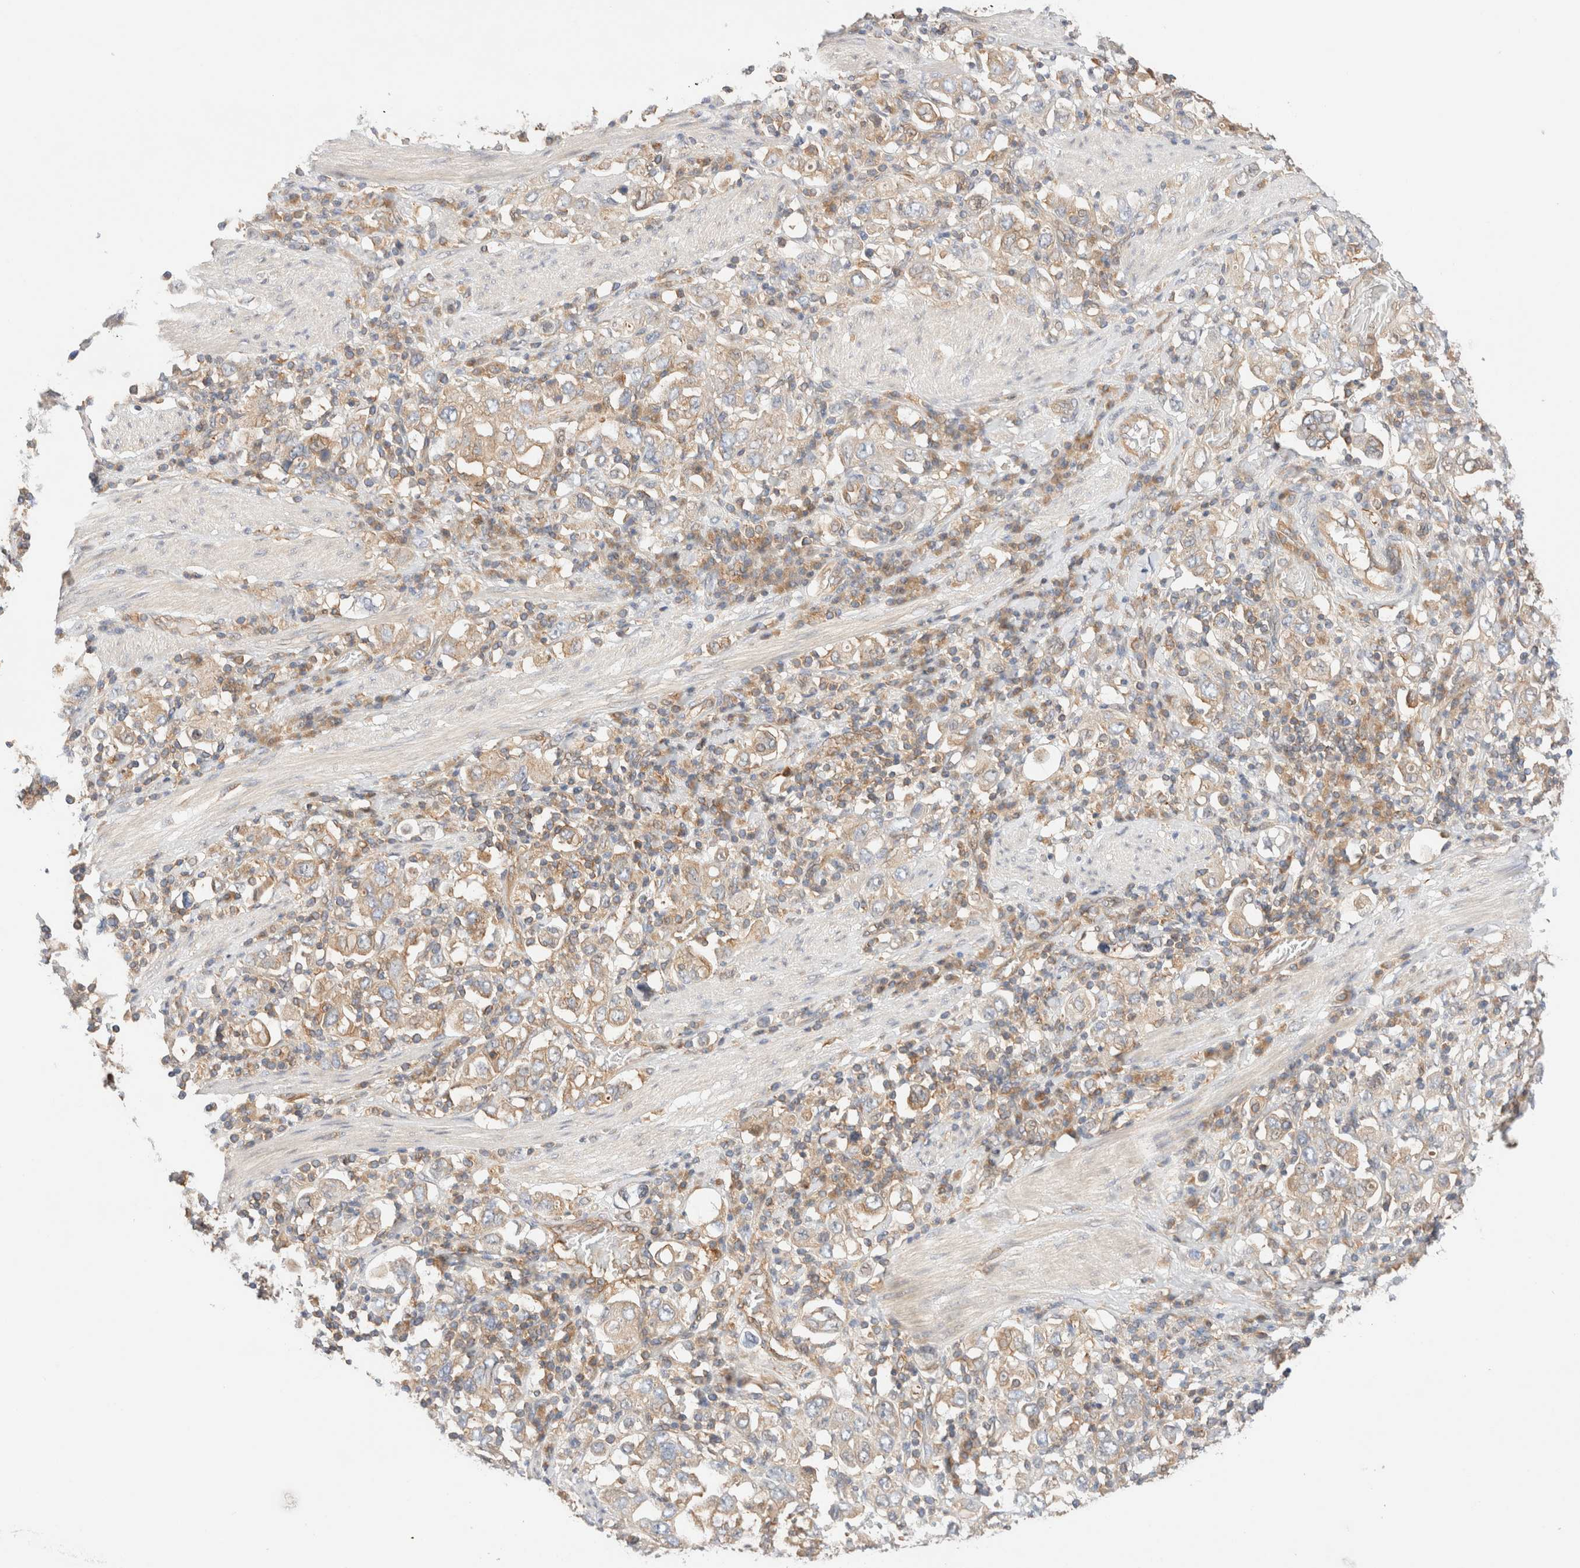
{"staining": {"intensity": "weak", "quantity": "25%-75%", "location": "cytoplasmic/membranous"}, "tissue": "stomach cancer", "cell_type": "Tumor cells", "image_type": "cancer", "snomed": [{"axis": "morphology", "description": "Adenocarcinoma, NOS"}, {"axis": "topography", "description": "Stomach, upper"}], "caption": "Brown immunohistochemical staining in stomach cancer shows weak cytoplasmic/membranous positivity in approximately 25%-75% of tumor cells. (Brightfield microscopy of DAB IHC at high magnification).", "gene": "RABEP1", "patient": {"sex": "male", "age": 62}}